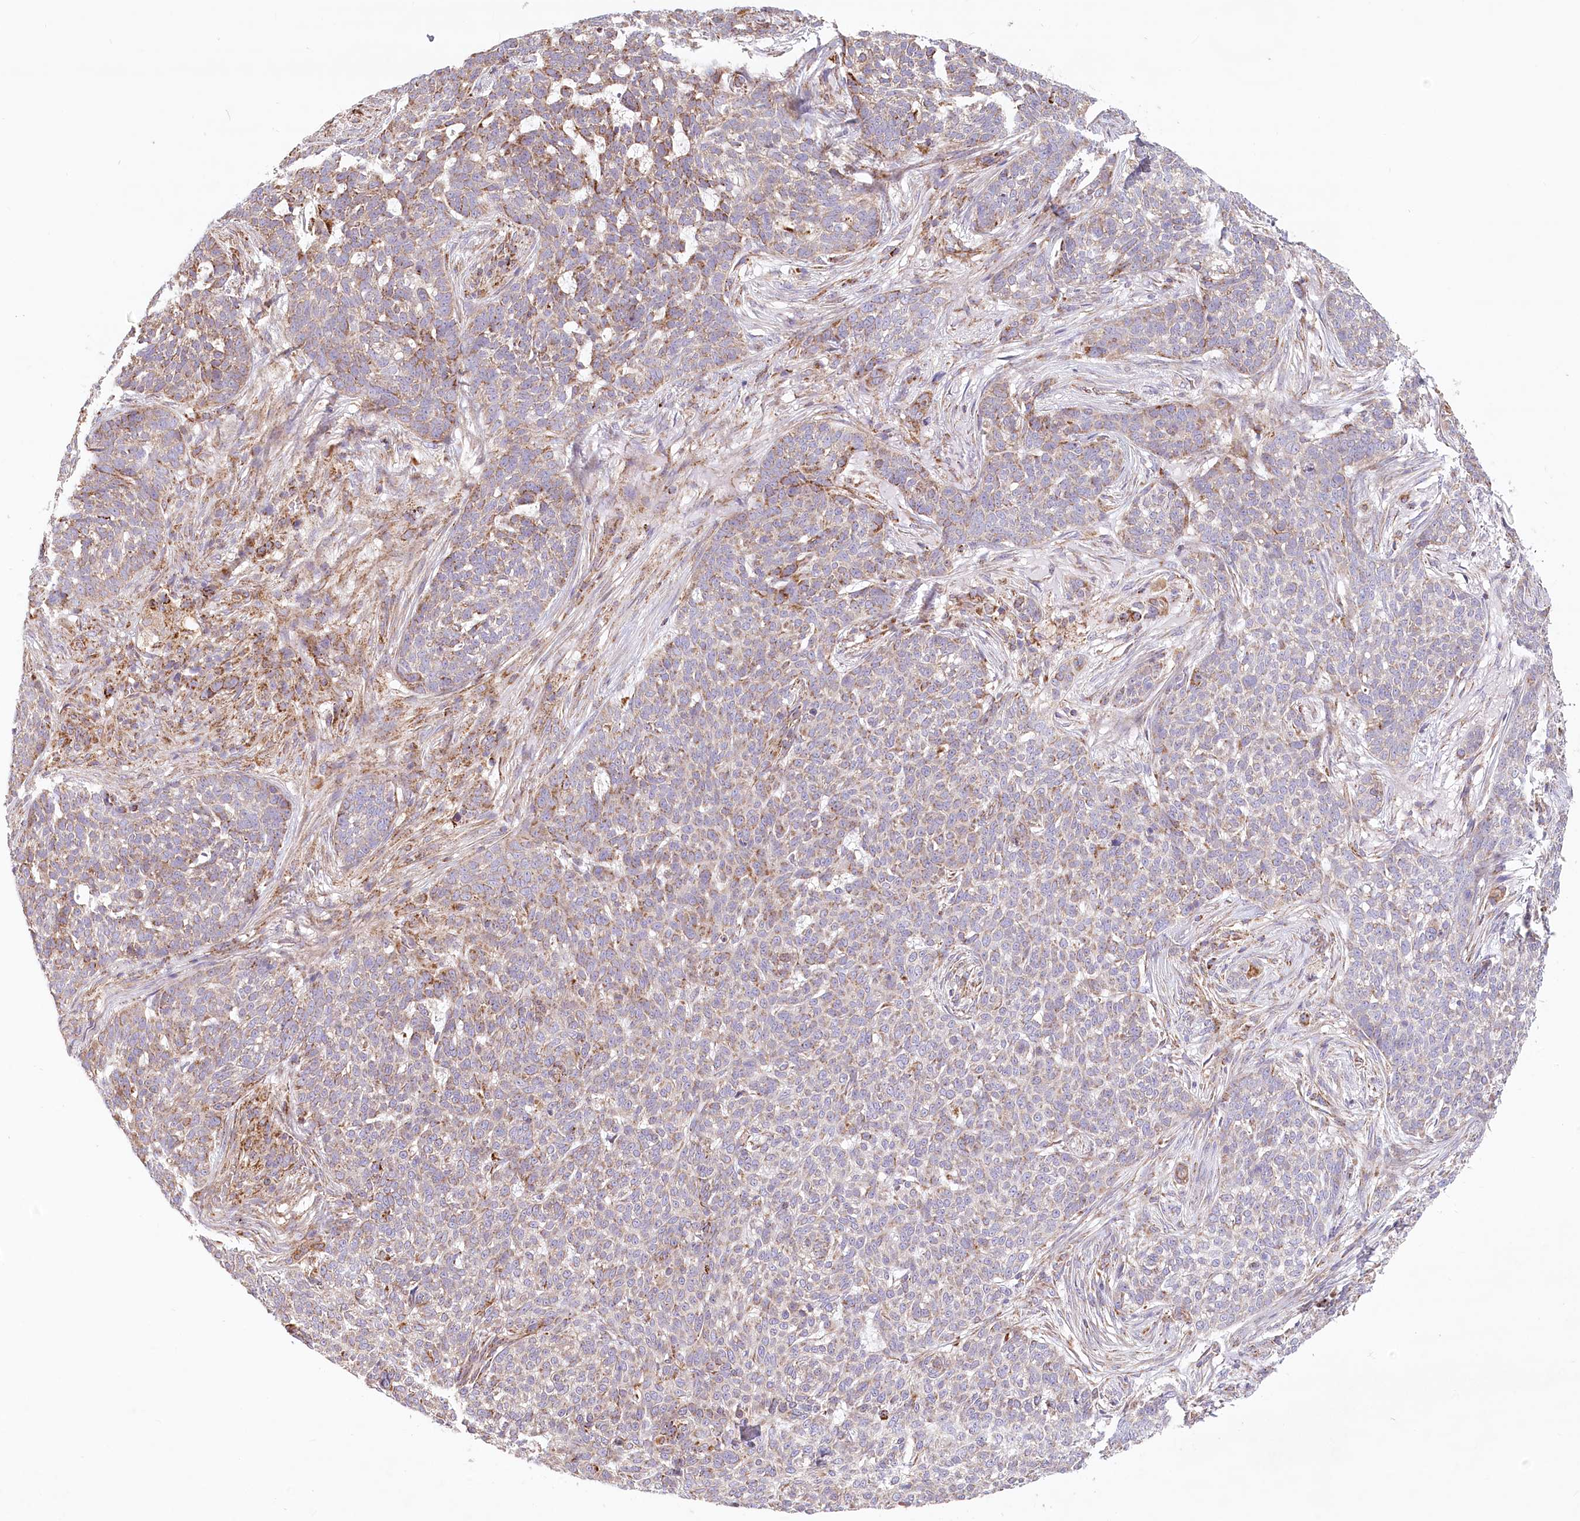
{"staining": {"intensity": "moderate", "quantity": "<25%", "location": "cytoplasmic/membranous"}, "tissue": "skin cancer", "cell_type": "Tumor cells", "image_type": "cancer", "snomed": [{"axis": "morphology", "description": "Basal cell carcinoma"}, {"axis": "topography", "description": "Skin"}], "caption": "Immunohistochemistry (IHC) (DAB (3,3'-diaminobenzidine)) staining of human skin cancer demonstrates moderate cytoplasmic/membranous protein positivity in about <25% of tumor cells.", "gene": "UMPS", "patient": {"sex": "male", "age": 85}}